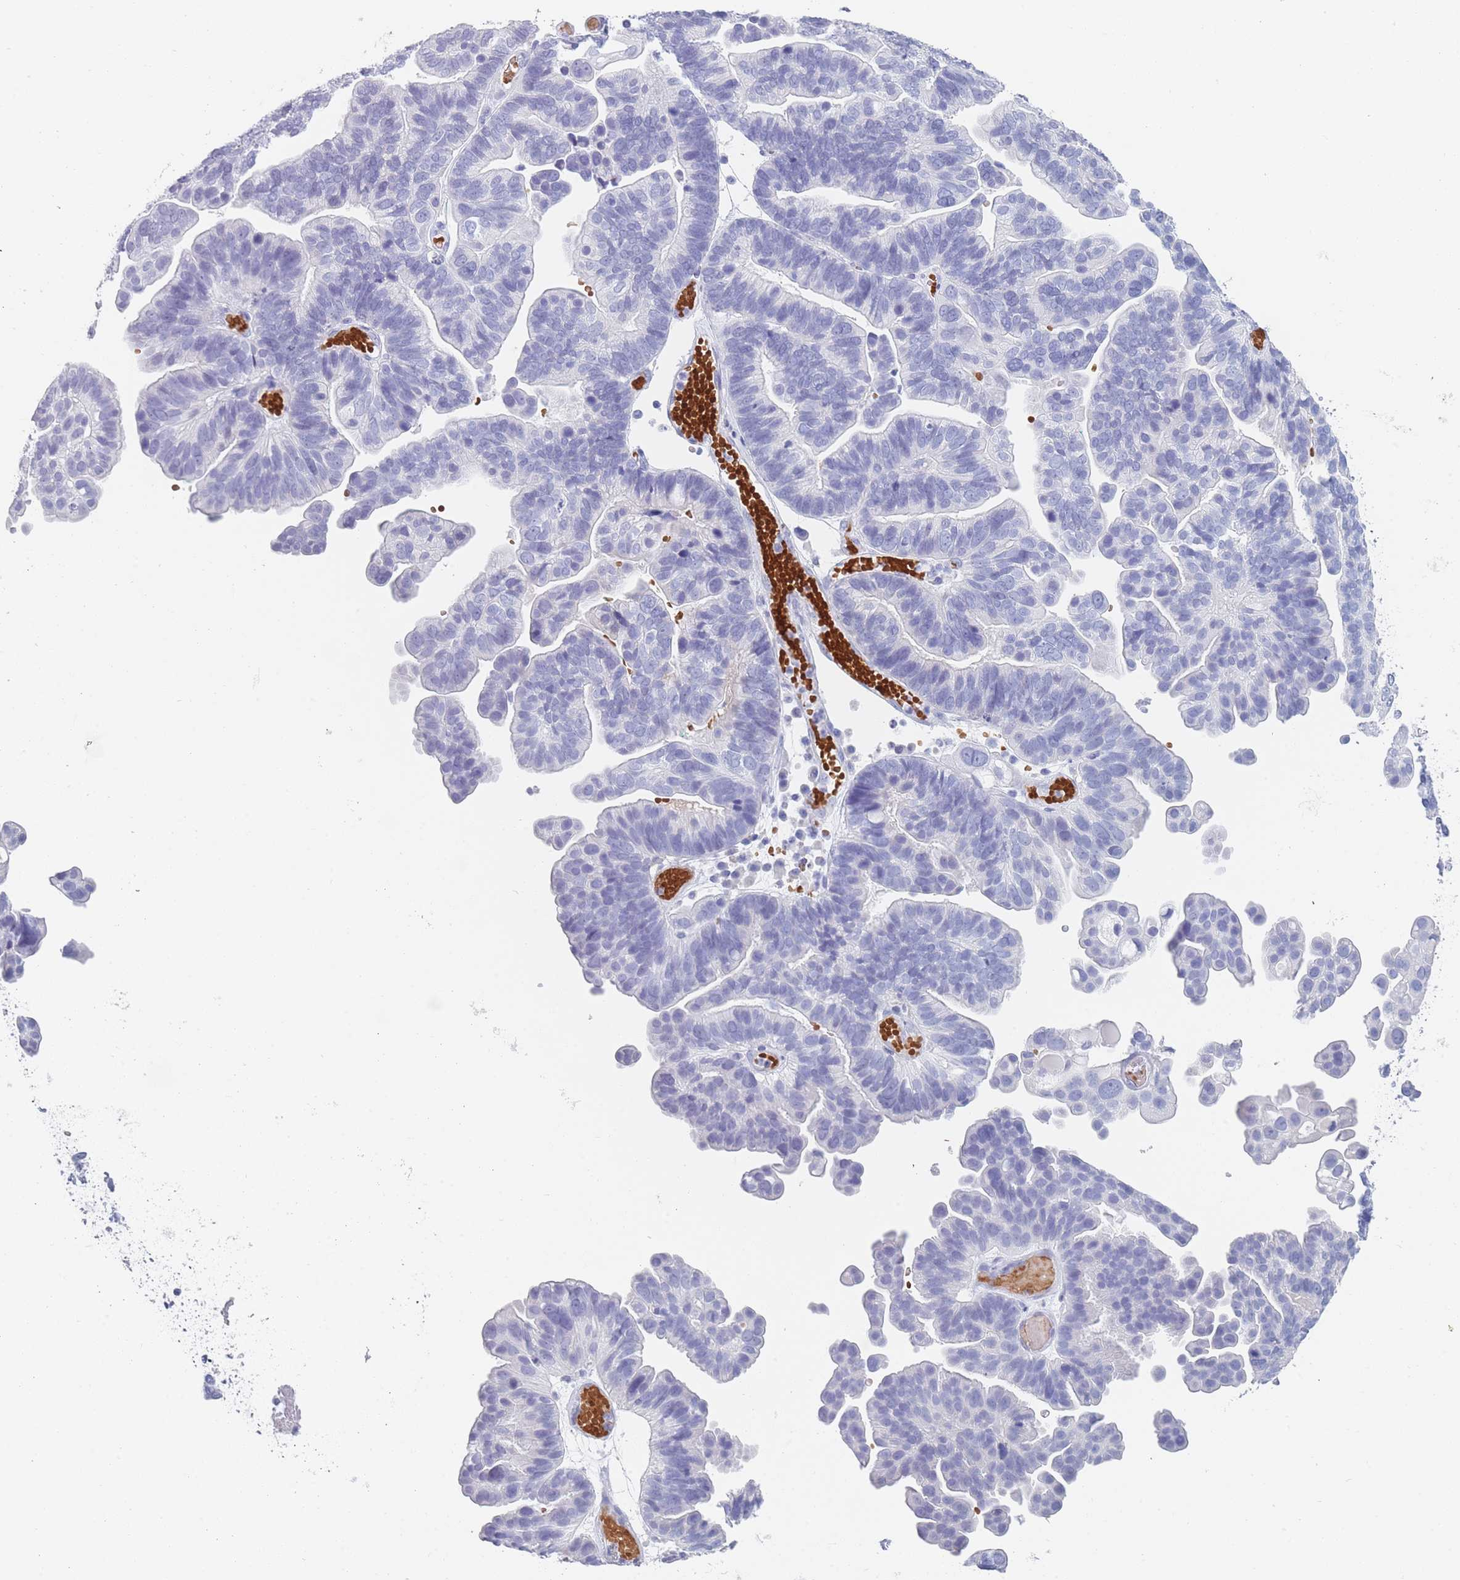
{"staining": {"intensity": "negative", "quantity": "none", "location": "none"}, "tissue": "ovarian cancer", "cell_type": "Tumor cells", "image_type": "cancer", "snomed": [{"axis": "morphology", "description": "Cystadenocarcinoma, serous, NOS"}, {"axis": "topography", "description": "Ovary"}], "caption": "High magnification brightfield microscopy of ovarian serous cystadenocarcinoma stained with DAB (3,3'-diaminobenzidine) (brown) and counterstained with hematoxylin (blue): tumor cells show no significant expression.", "gene": "OR5D16", "patient": {"sex": "female", "age": 56}}